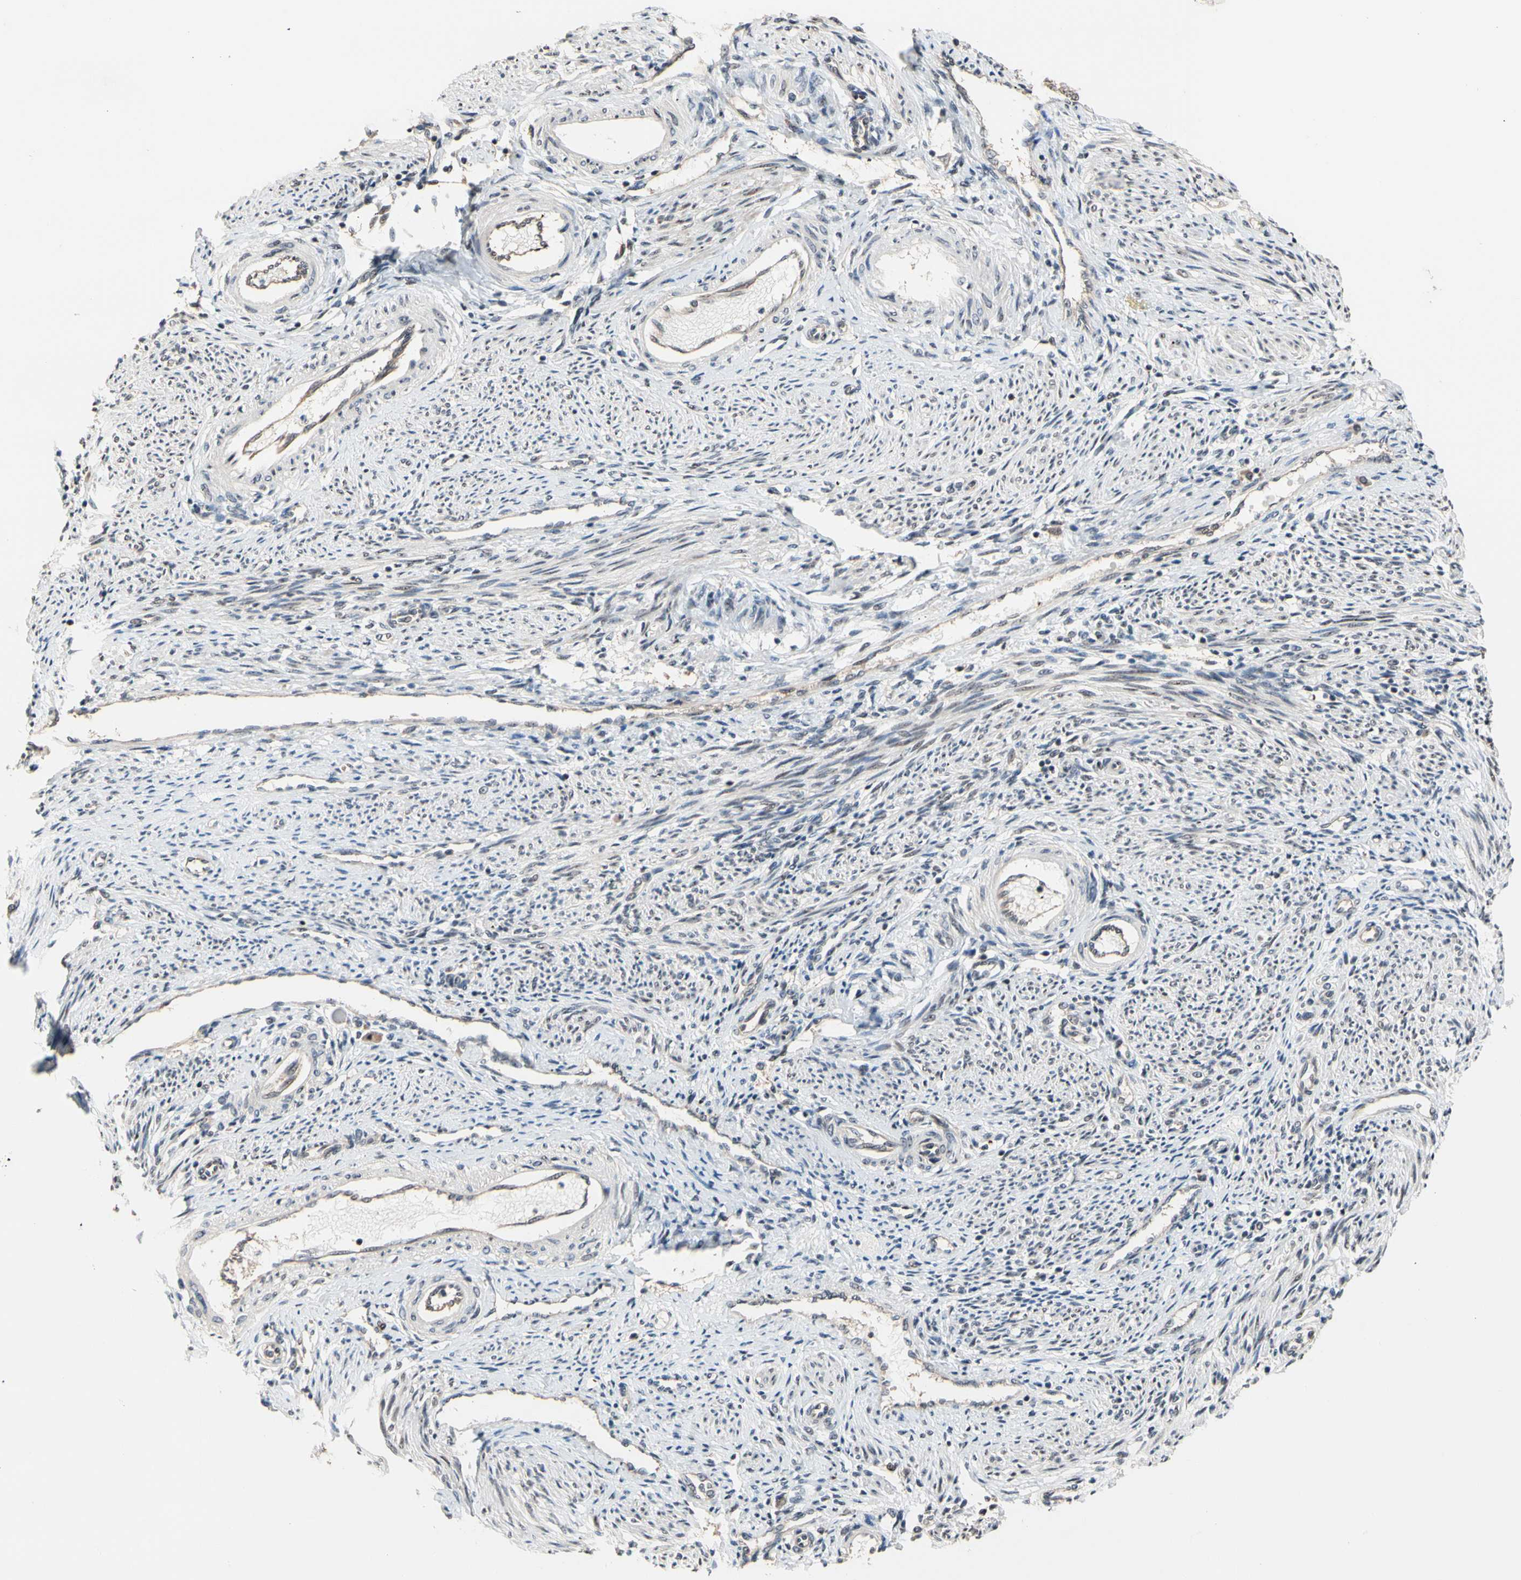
{"staining": {"intensity": "weak", "quantity": "<25%", "location": "cytoplasmic/membranous"}, "tissue": "endometrium", "cell_type": "Cells in endometrial stroma", "image_type": "normal", "snomed": [{"axis": "morphology", "description": "Normal tissue, NOS"}, {"axis": "topography", "description": "Endometrium"}], "caption": "Immunohistochemical staining of unremarkable human endometrium reveals no significant expression in cells in endometrial stroma.", "gene": "NGEF", "patient": {"sex": "female", "age": 42}}